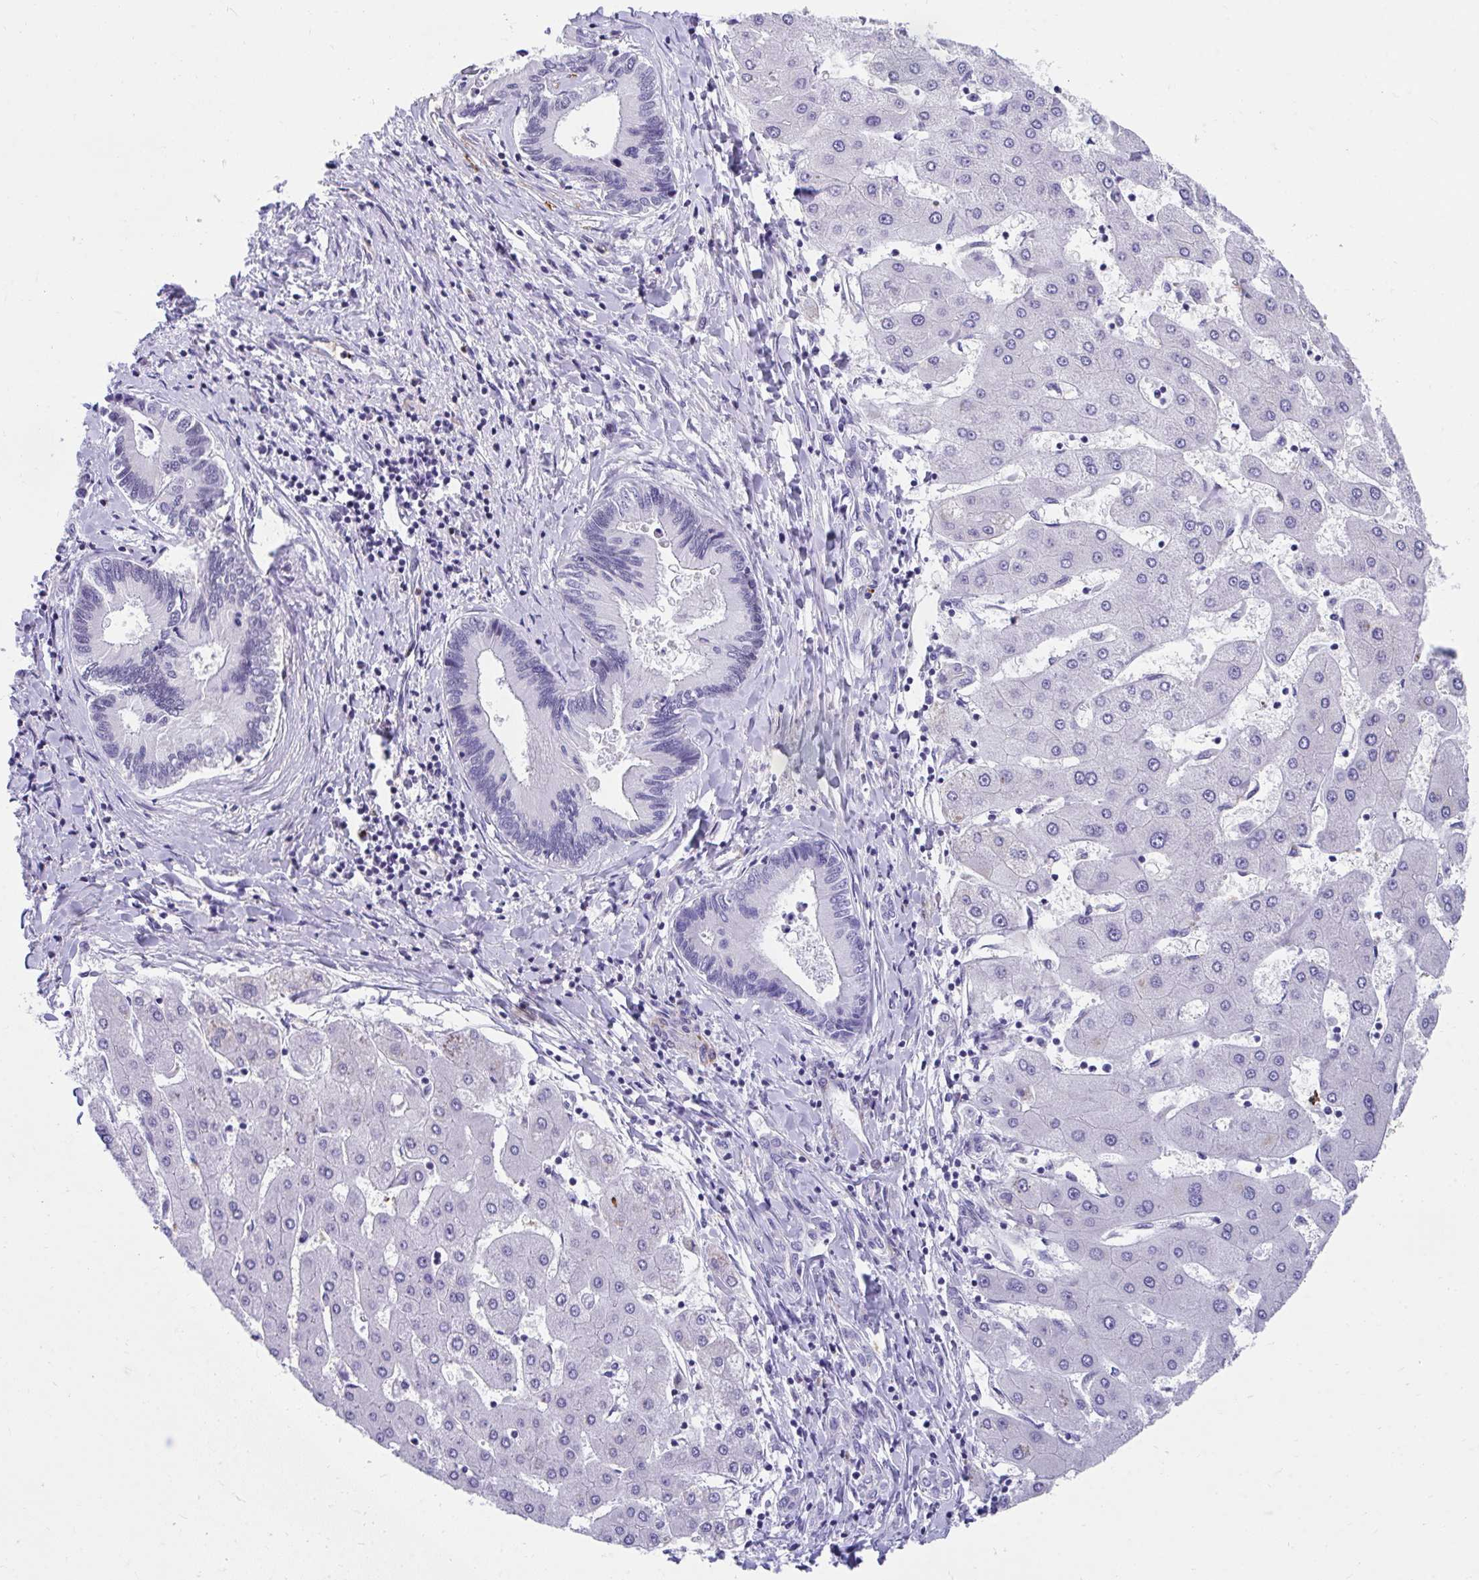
{"staining": {"intensity": "negative", "quantity": "none", "location": "none"}, "tissue": "liver cancer", "cell_type": "Tumor cells", "image_type": "cancer", "snomed": [{"axis": "morphology", "description": "Cholangiocarcinoma"}, {"axis": "topography", "description": "Liver"}], "caption": "Tumor cells show no significant protein positivity in liver cancer.", "gene": "CSTB", "patient": {"sex": "male", "age": 66}}